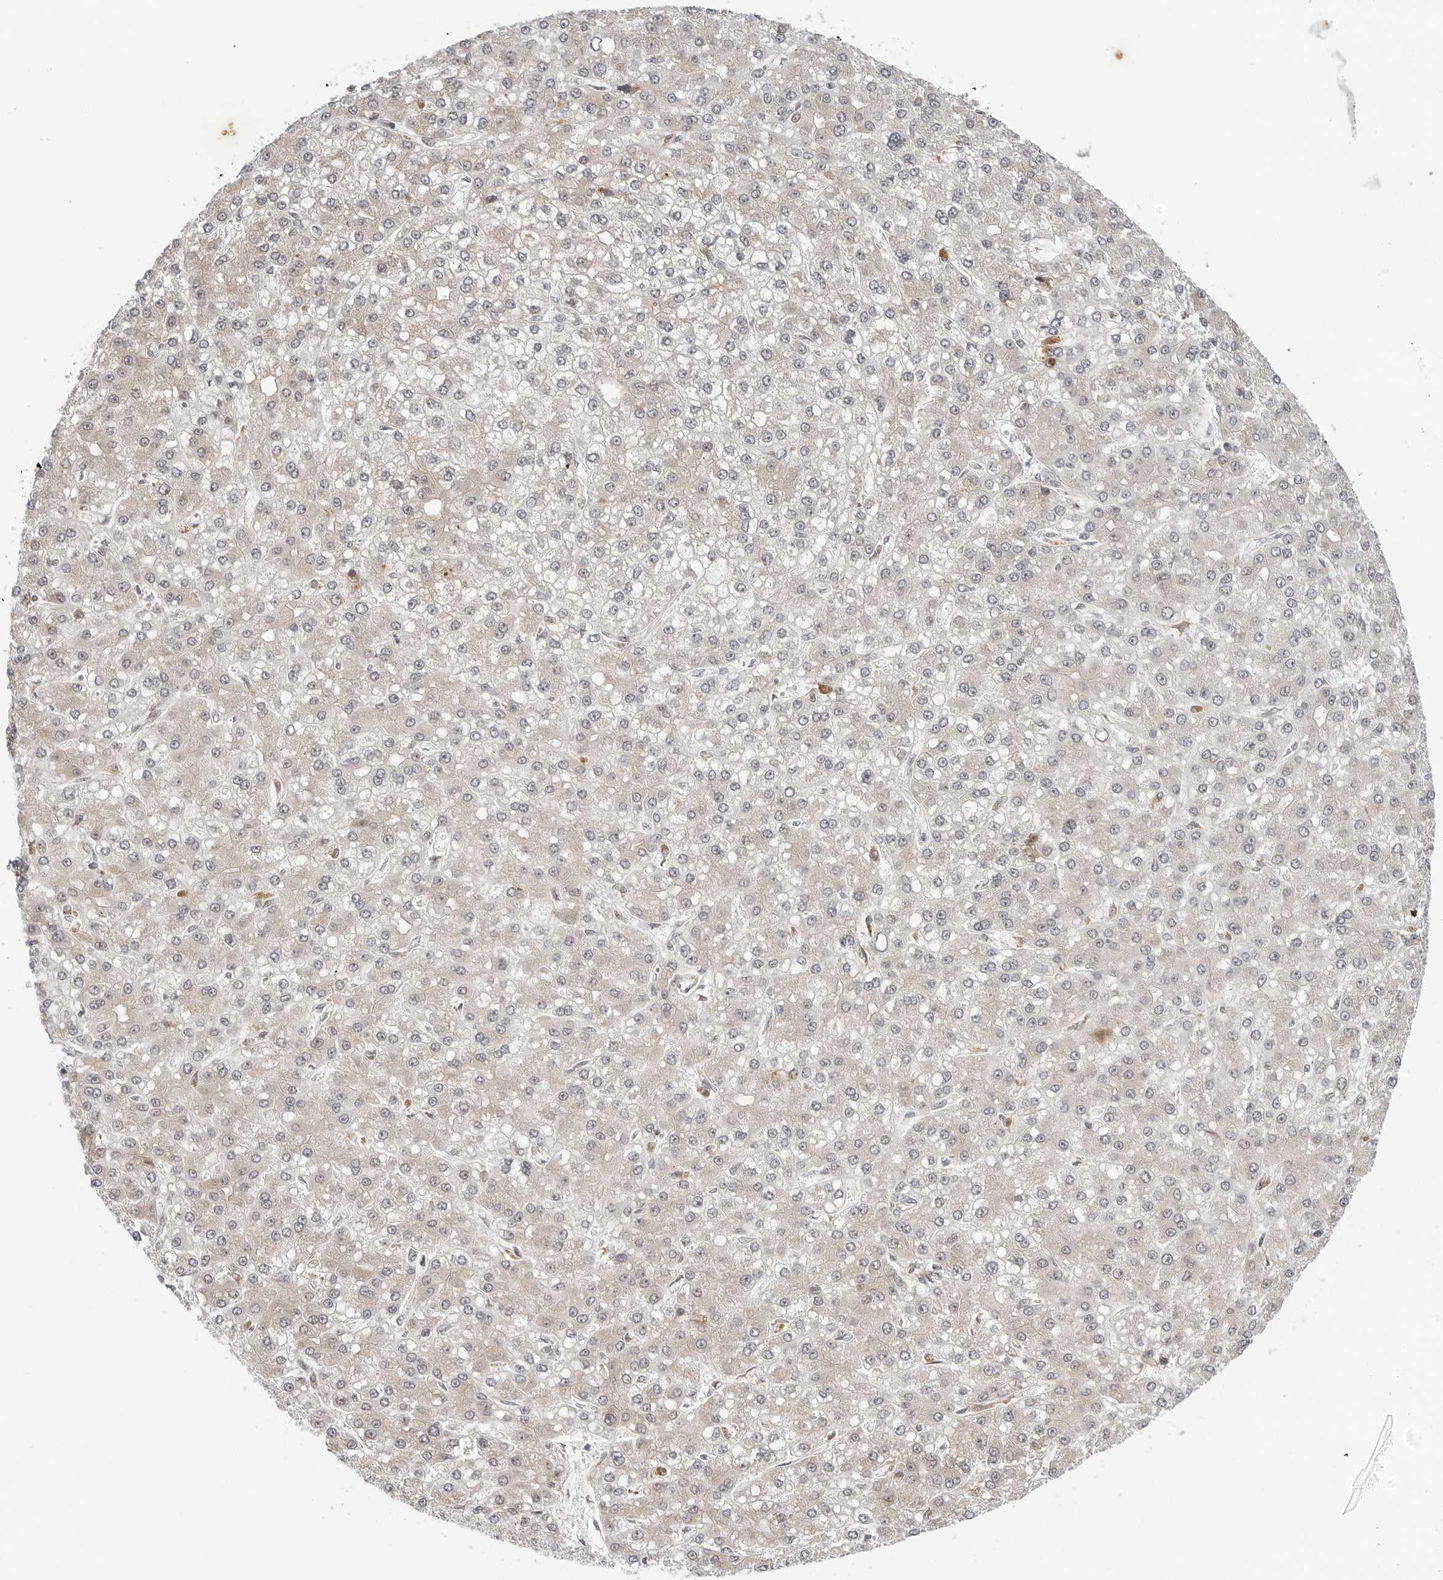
{"staining": {"intensity": "negative", "quantity": "none", "location": "none"}, "tissue": "liver cancer", "cell_type": "Tumor cells", "image_type": "cancer", "snomed": [{"axis": "morphology", "description": "Carcinoma, Hepatocellular, NOS"}, {"axis": "topography", "description": "Liver"}], "caption": "Tumor cells are negative for brown protein staining in liver cancer (hepatocellular carcinoma). (DAB immunohistochemistry with hematoxylin counter stain).", "gene": "TIPRL", "patient": {"sex": "male", "age": 67}}